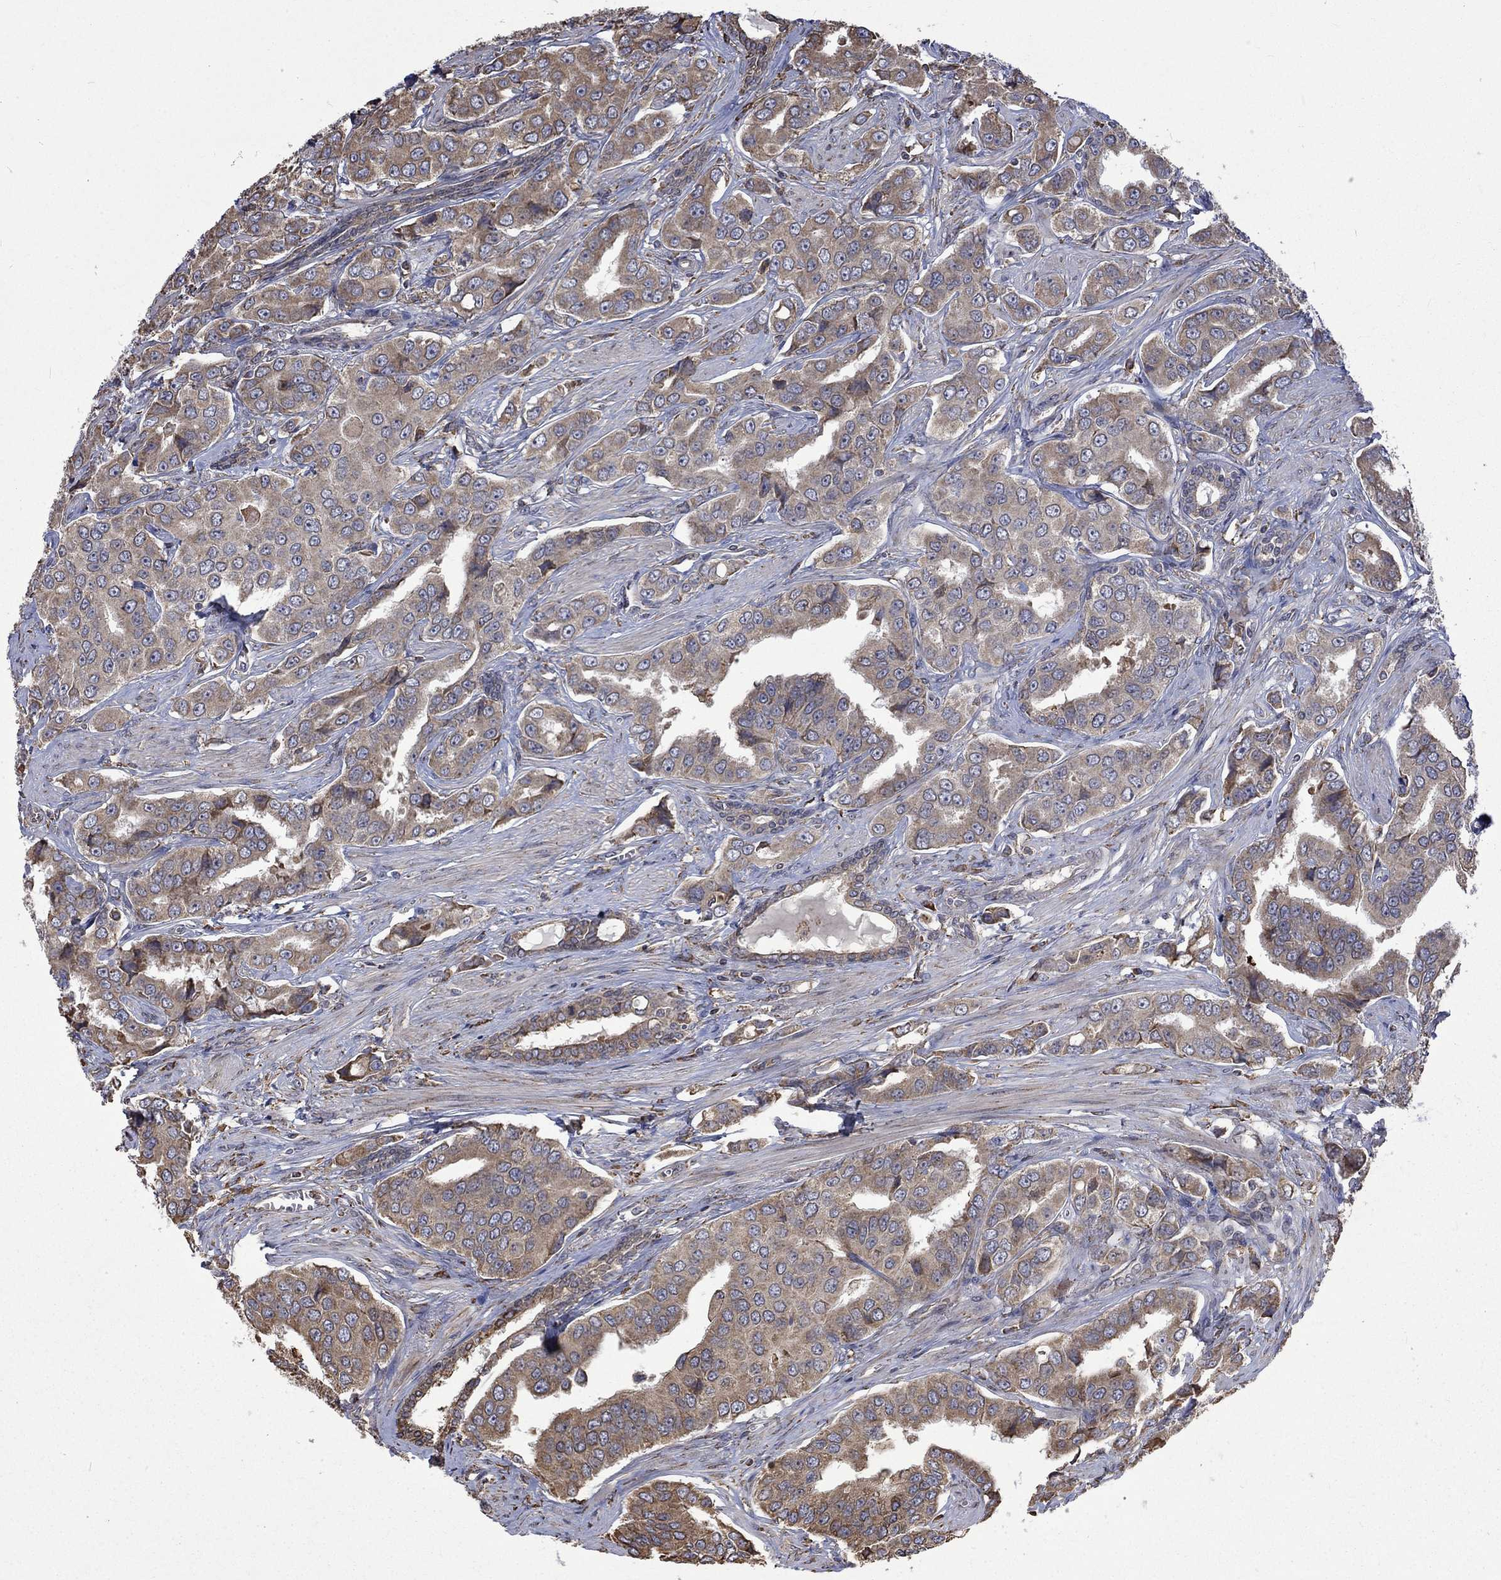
{"staining": {"intensity": "weak", "quantity": ">75%", "location": "cytoplasmic/membranous"}, "tissue": "prostate cancer", "cell_type": "Tumor cells", "image_type": "cancer", "snomed": [{"axis": "morphology", "description": "Adenocarcinoma, NOS"}, {"axis": "topography", "description": "Prostate and seminal vesicle, NOS"}, {"axis": "topography", "description": "Prostate"}], "caption": "This histopathology image exhibits prostate cancer stained with immunohistochemistry (IHC) to label a protein in brown. The cytoplasmic/membranous of tumor cells show weak positivity for the protein. Nuclei are counter-stained blue.", "gene": "ESRRA", "patient": {"sex": "male", "age": 69}}